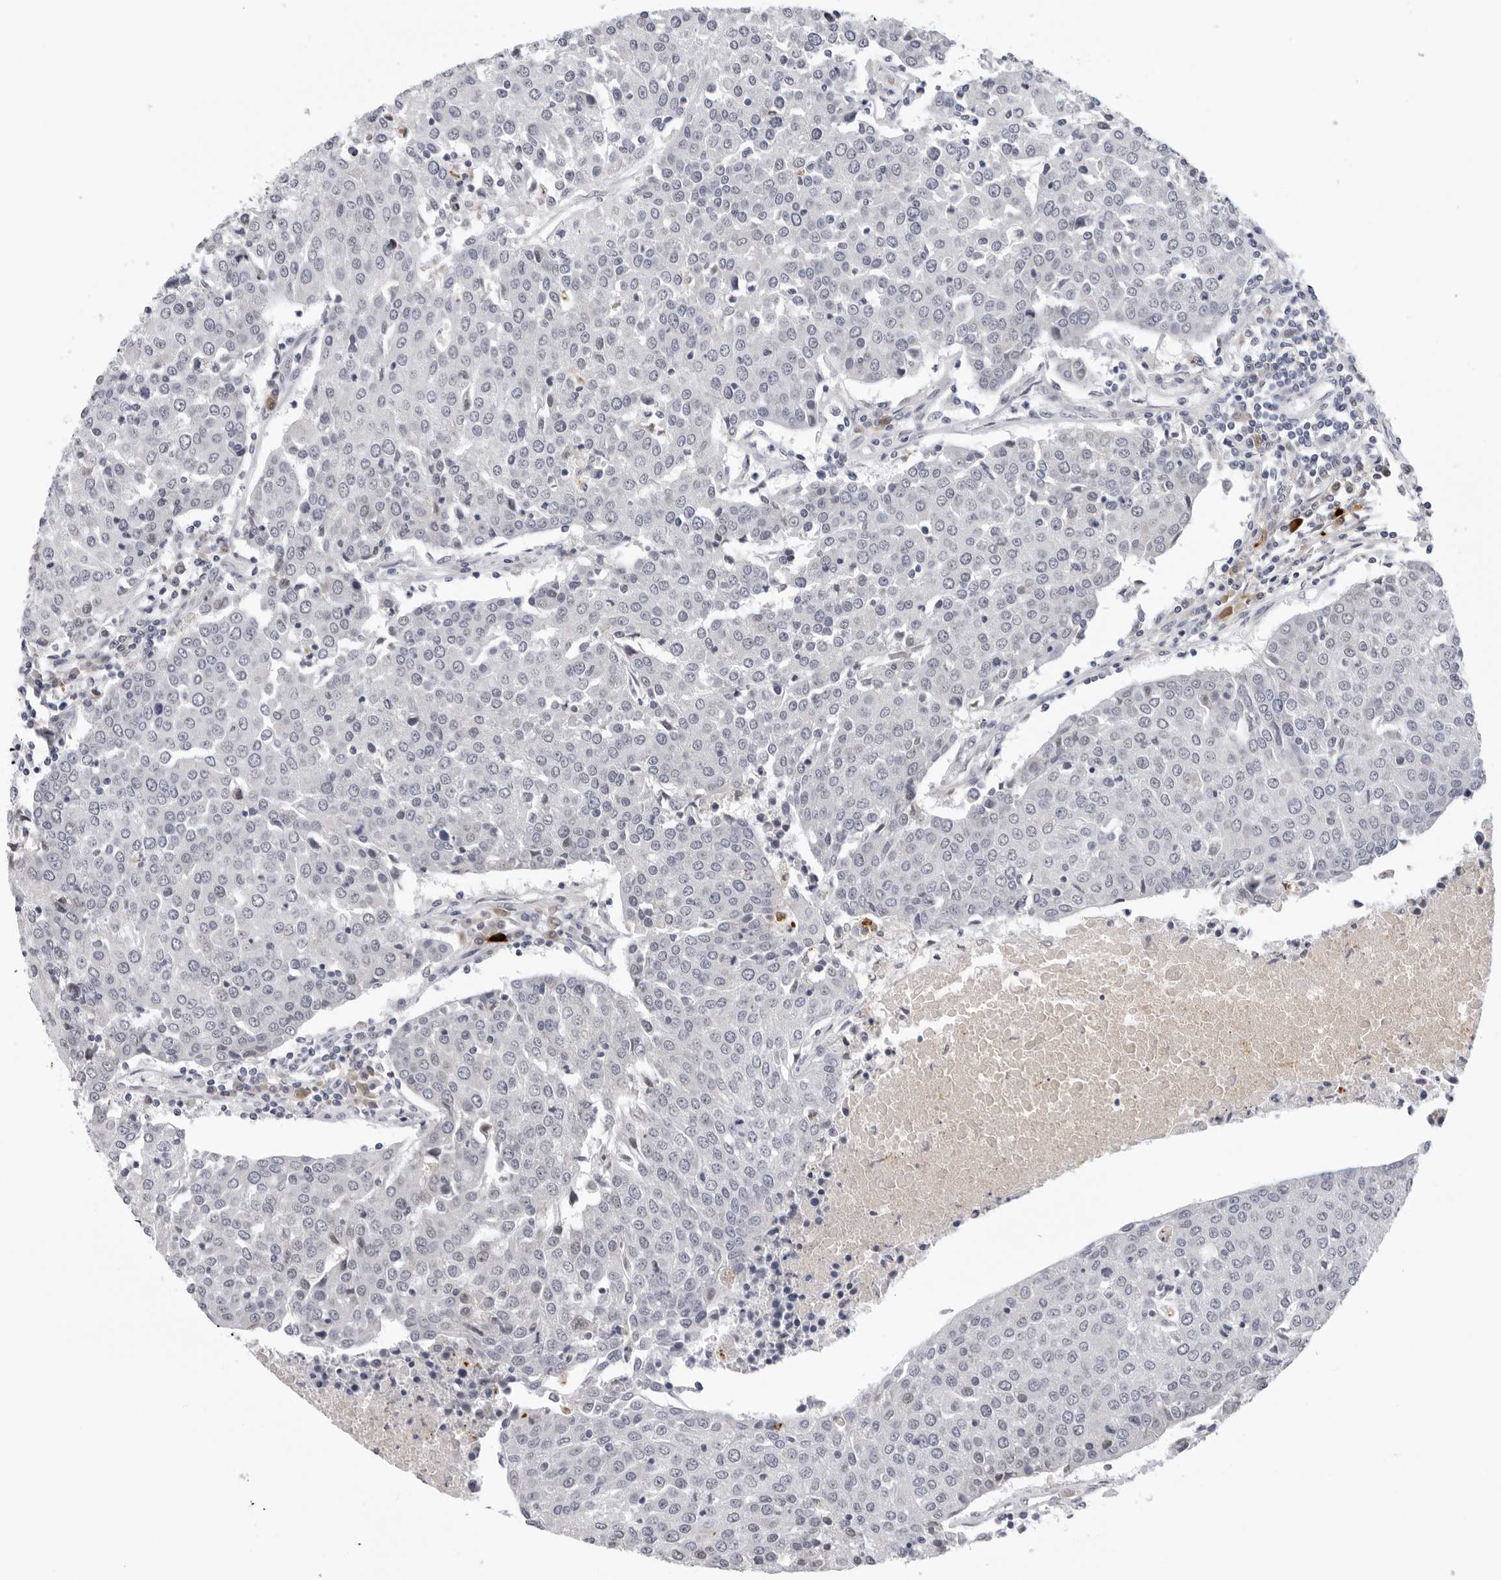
{"staining": {"intensity": "negative", "quantity": "none", "location": "none"}, "tissue": "urothelial cancer", "cell_type": "Tumor cells", "image_type": "cancer", "snomed": [{"axis": "morphology", "description": "Urothelial carcinoma, High grade"}, {"axis": "topography", "description": "Urinary bladder"}], "caption": "Immunohistochemistry histopathology image of neoplastic tissue: human urothelial carcinoma (high-grade) stained with DAB (3,3'-diaminobenzidine) displays no significant protein expression in tumor cells.", "gene": "ZNF502", "patient": {"sex": "female", "age": 85}}